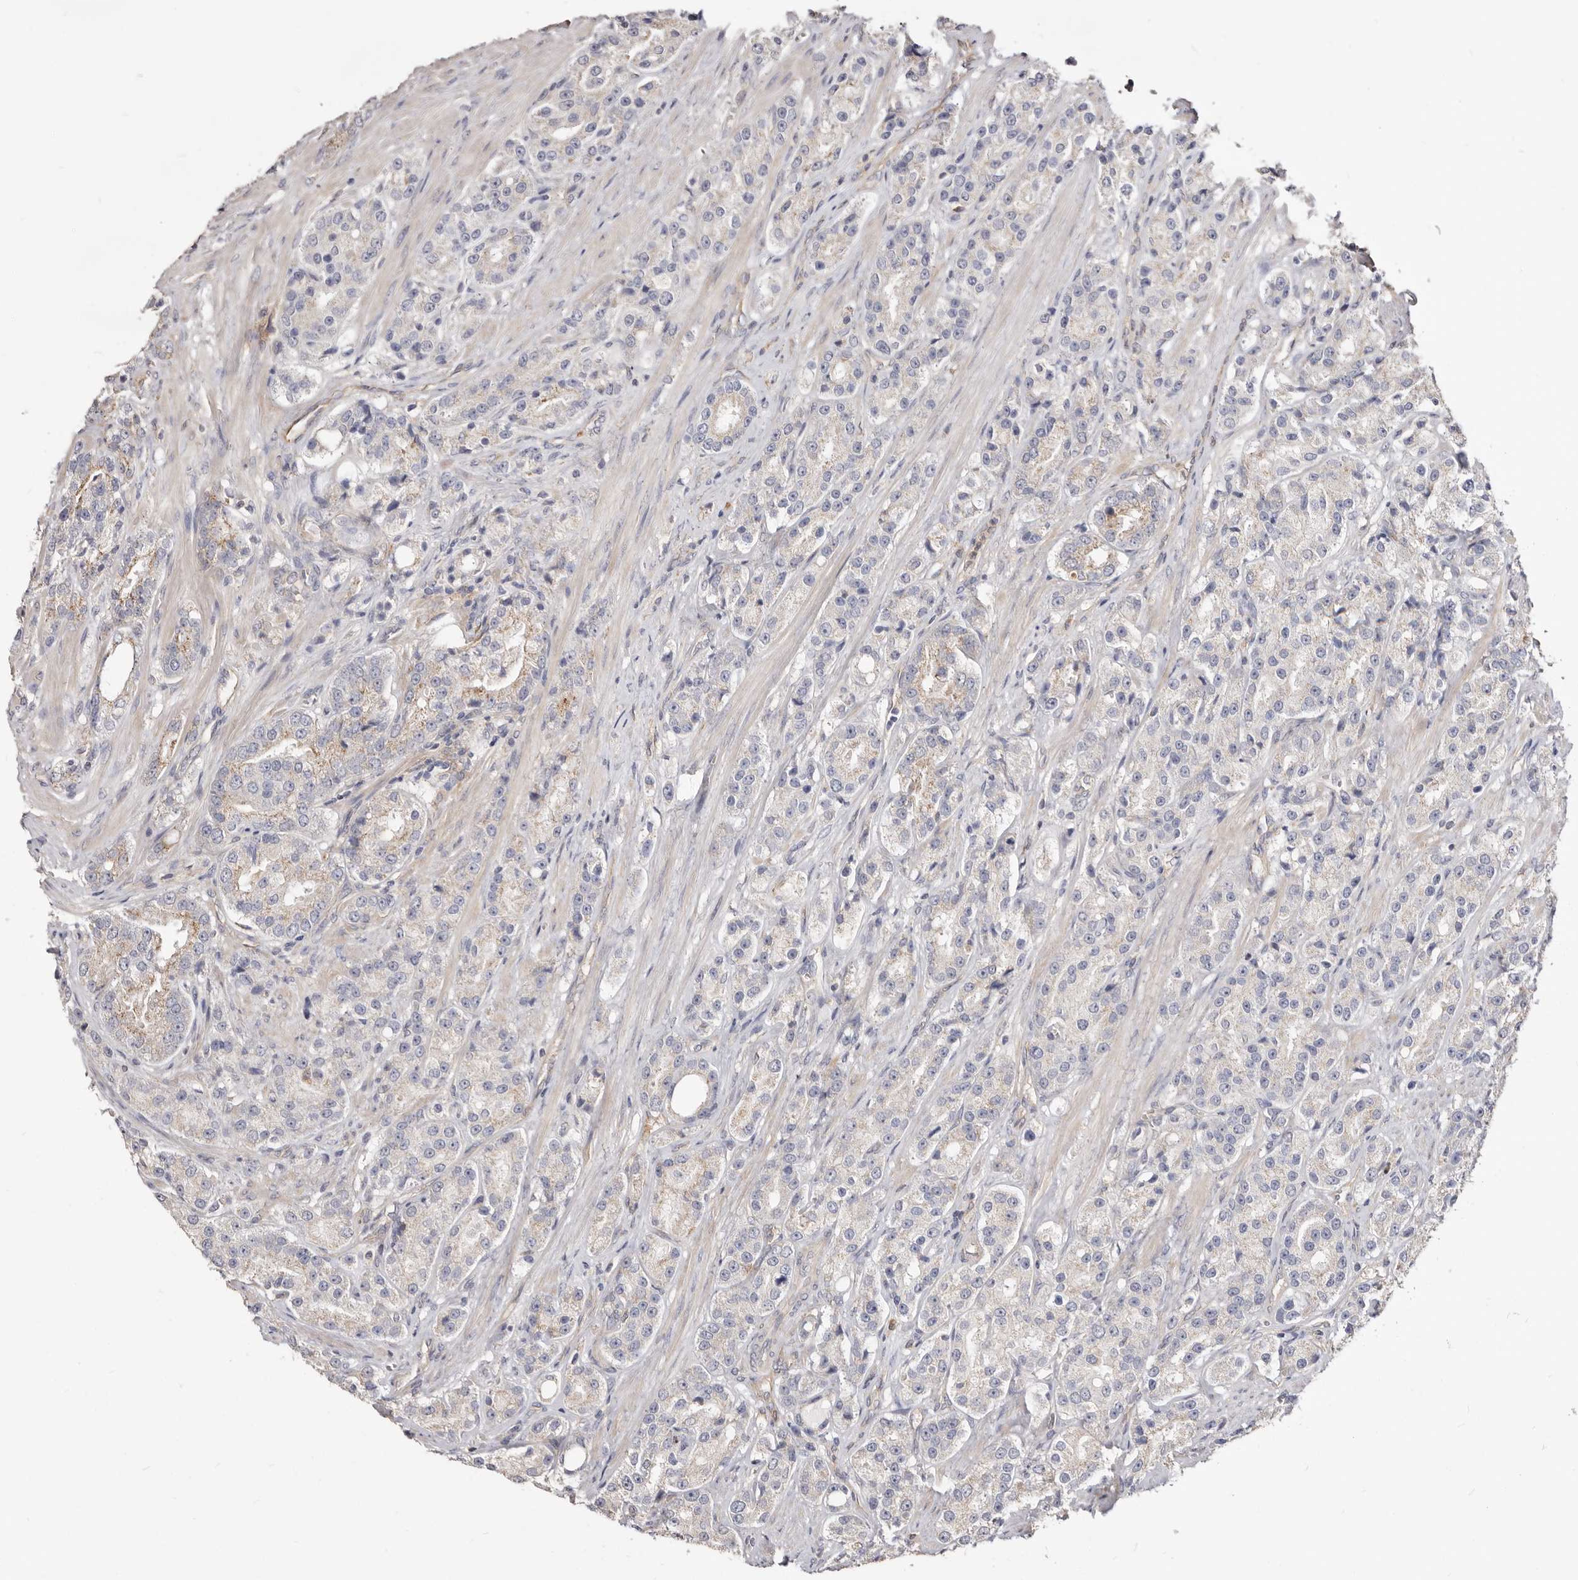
{"staining": {"intensity": "moderate", "quantity": "25%-75%", "location": "cytoplasmic/membranous"}, "tissue": "prostate cancer", "cell_type": "Tumor cells", "image_type": "cancer", "snomed": [{"axis": "morphology", "description": "Adenocarcinoma, High grade"}, {"axis": "topography", "description": "Prostate"}], "caption": "Human prostate adenocarcinoma (high-grade) stained with a protein marker reveals moderate staining in tumor cells.", "gene": "LRRC25", "patient": {"sex": "male", "age": 60}}